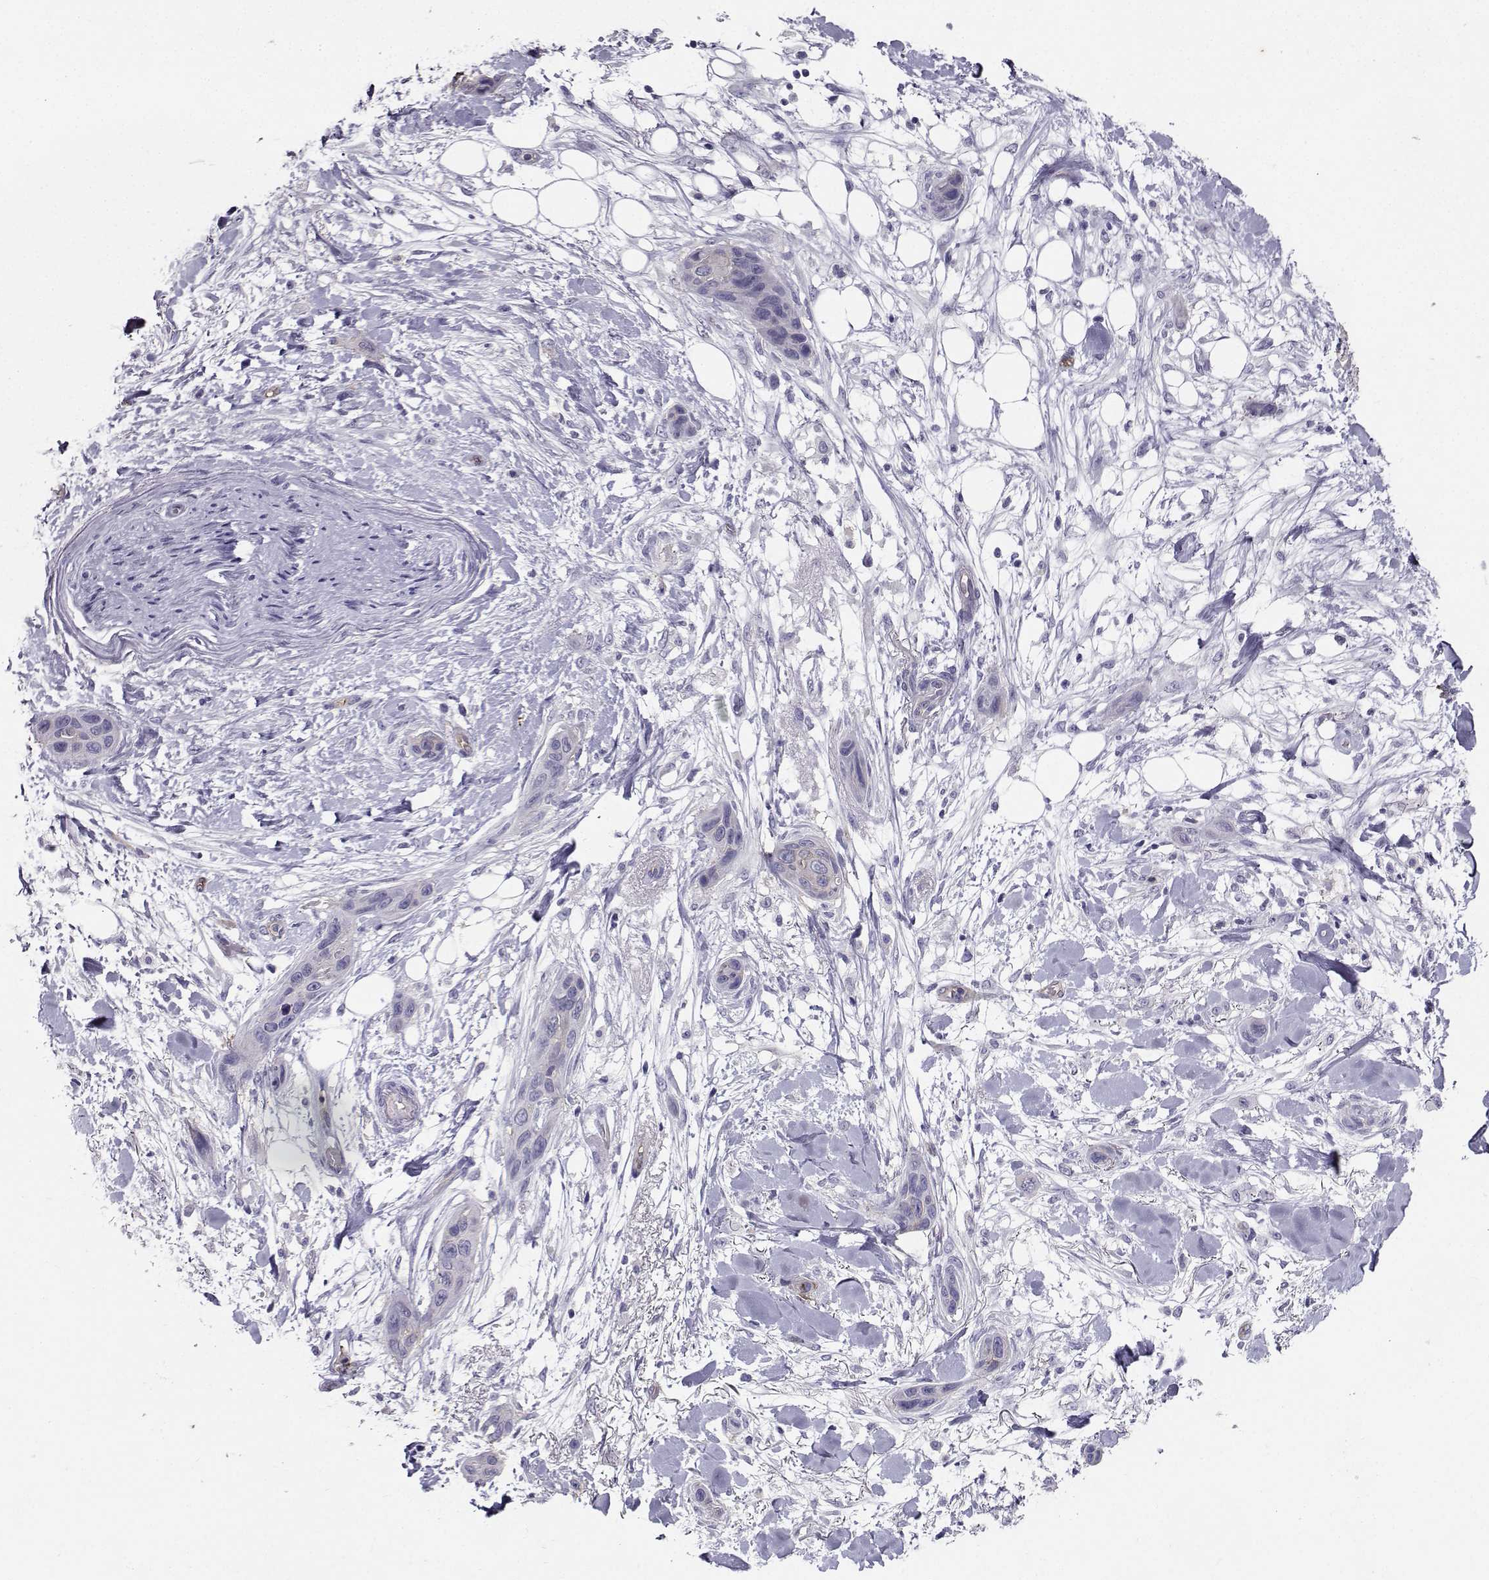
{"staining": {"intensity": "negative", "quantity": "none", "location": "none"}, "tissue": "skin cancer", "cell_type": "Tumor cells", "image_type": "cancer", "snomed": [{"axis": "morphology", "description": "Squamous cell carcinoma, NOS"}, {"axis": "topography", "description": "Skin"}], "caption": "An immunohistochemistry histopathology image of skin squamous cell carcinoma is shown. There is no staining in tumor cells of skin squamous cell carcinoma.", "gene": "CLUL1", "patient": {"sex": "male", "age": 79}}